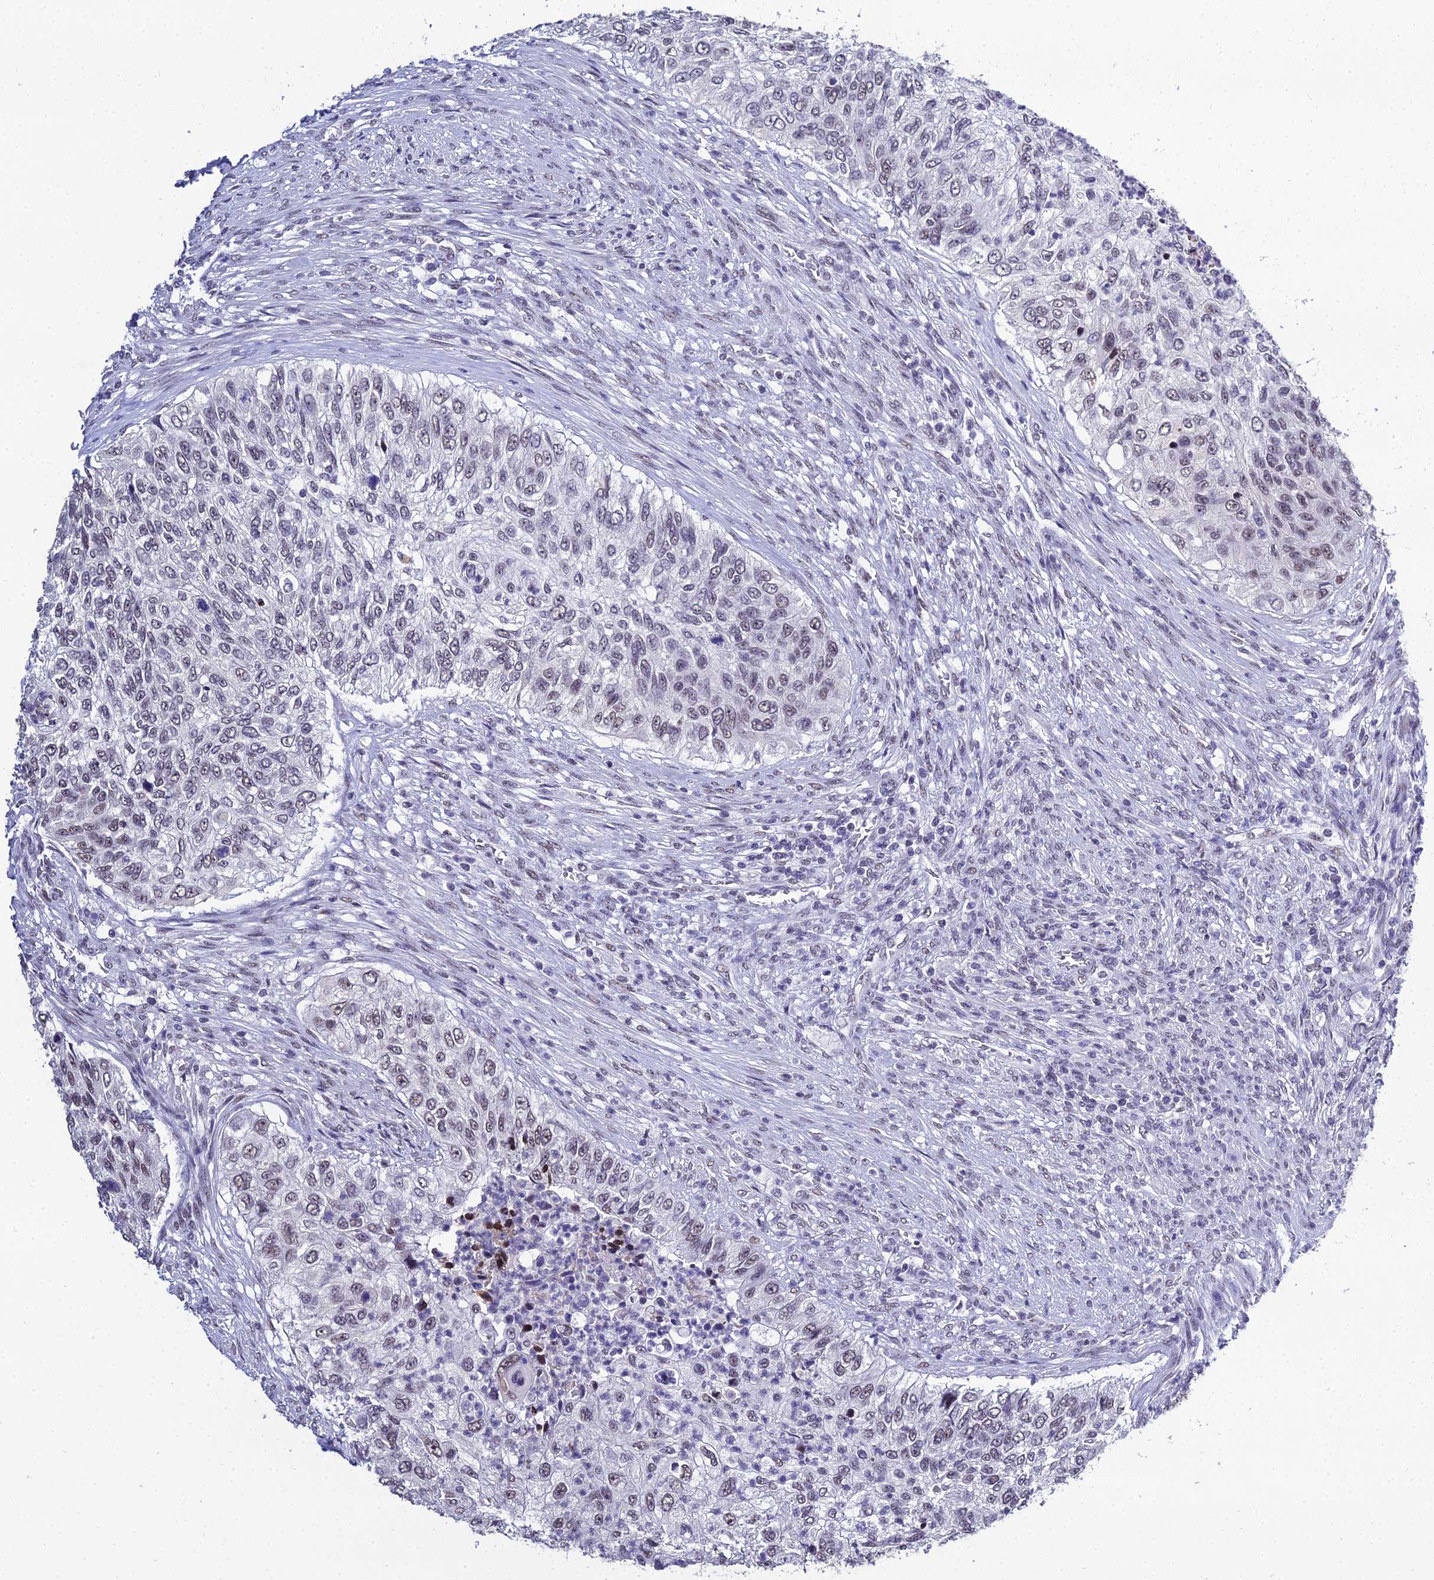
{"staining": {"intensity": "weak", "quantity": "<25%", "location": "nuclear"}, "tissue": "urothelial cancer", "cell_type": "Tumor cells", "image_type": "cancer", "snomed": [{"axis": "morphology", "description": "Urothelial carcinoma, High grade"}, {"axis": "topography", "description": "Urinary bladder"}], "caption": "The immunohistochemistry image has no significant positivity in tumor cells of high-grade urothelial carcinoma tissue. (Immunohistochemistry, brightfield microscopy, high magnification).", "gene": "PPP4R2", "patient": {"sex": "female", "age": 60}}